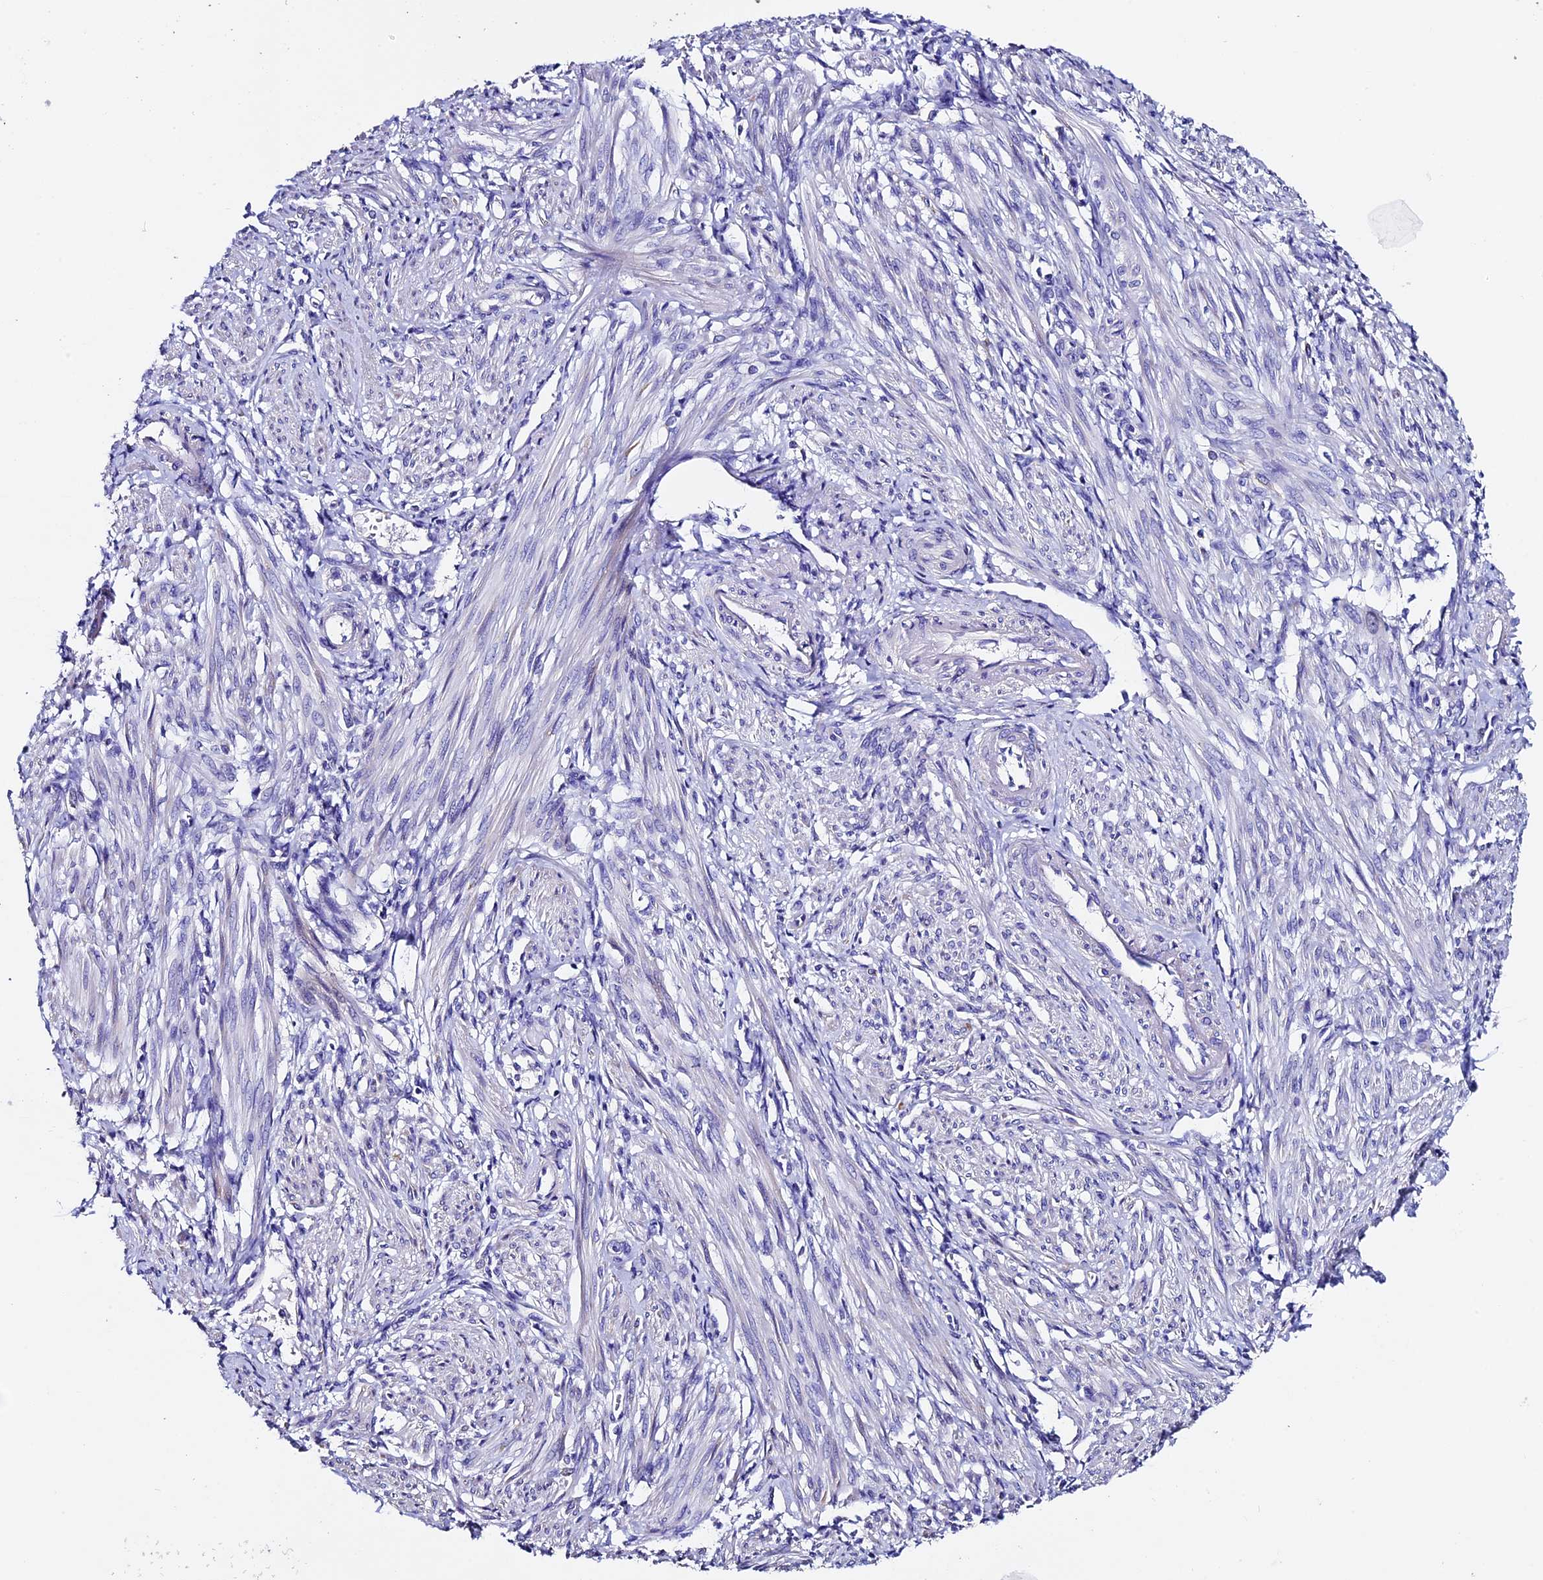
{"staining": {"intensity": "negative", "quantity": "none", "location": "none"}, "tissue": "smooth muscle", "cell_type": "Smooth muscle cells", "image_type": "normal", "snomed": [{"axis": "morphology", "description": "Normal tissue, NOS"}, {"axis": "topography", "description": "Smooth muscle"}], "caption": "Micrograph shows no significant protein staining in smooth muscle cells of normal smooth muscle. (Stains: DAB immunohistochemistry (IHC) with hematoxylin counter stain, Microscopy: brightfield microscopy at high magnification).", "gene": "FBXW9", "patient": {"sex": "female", "age": 39}}